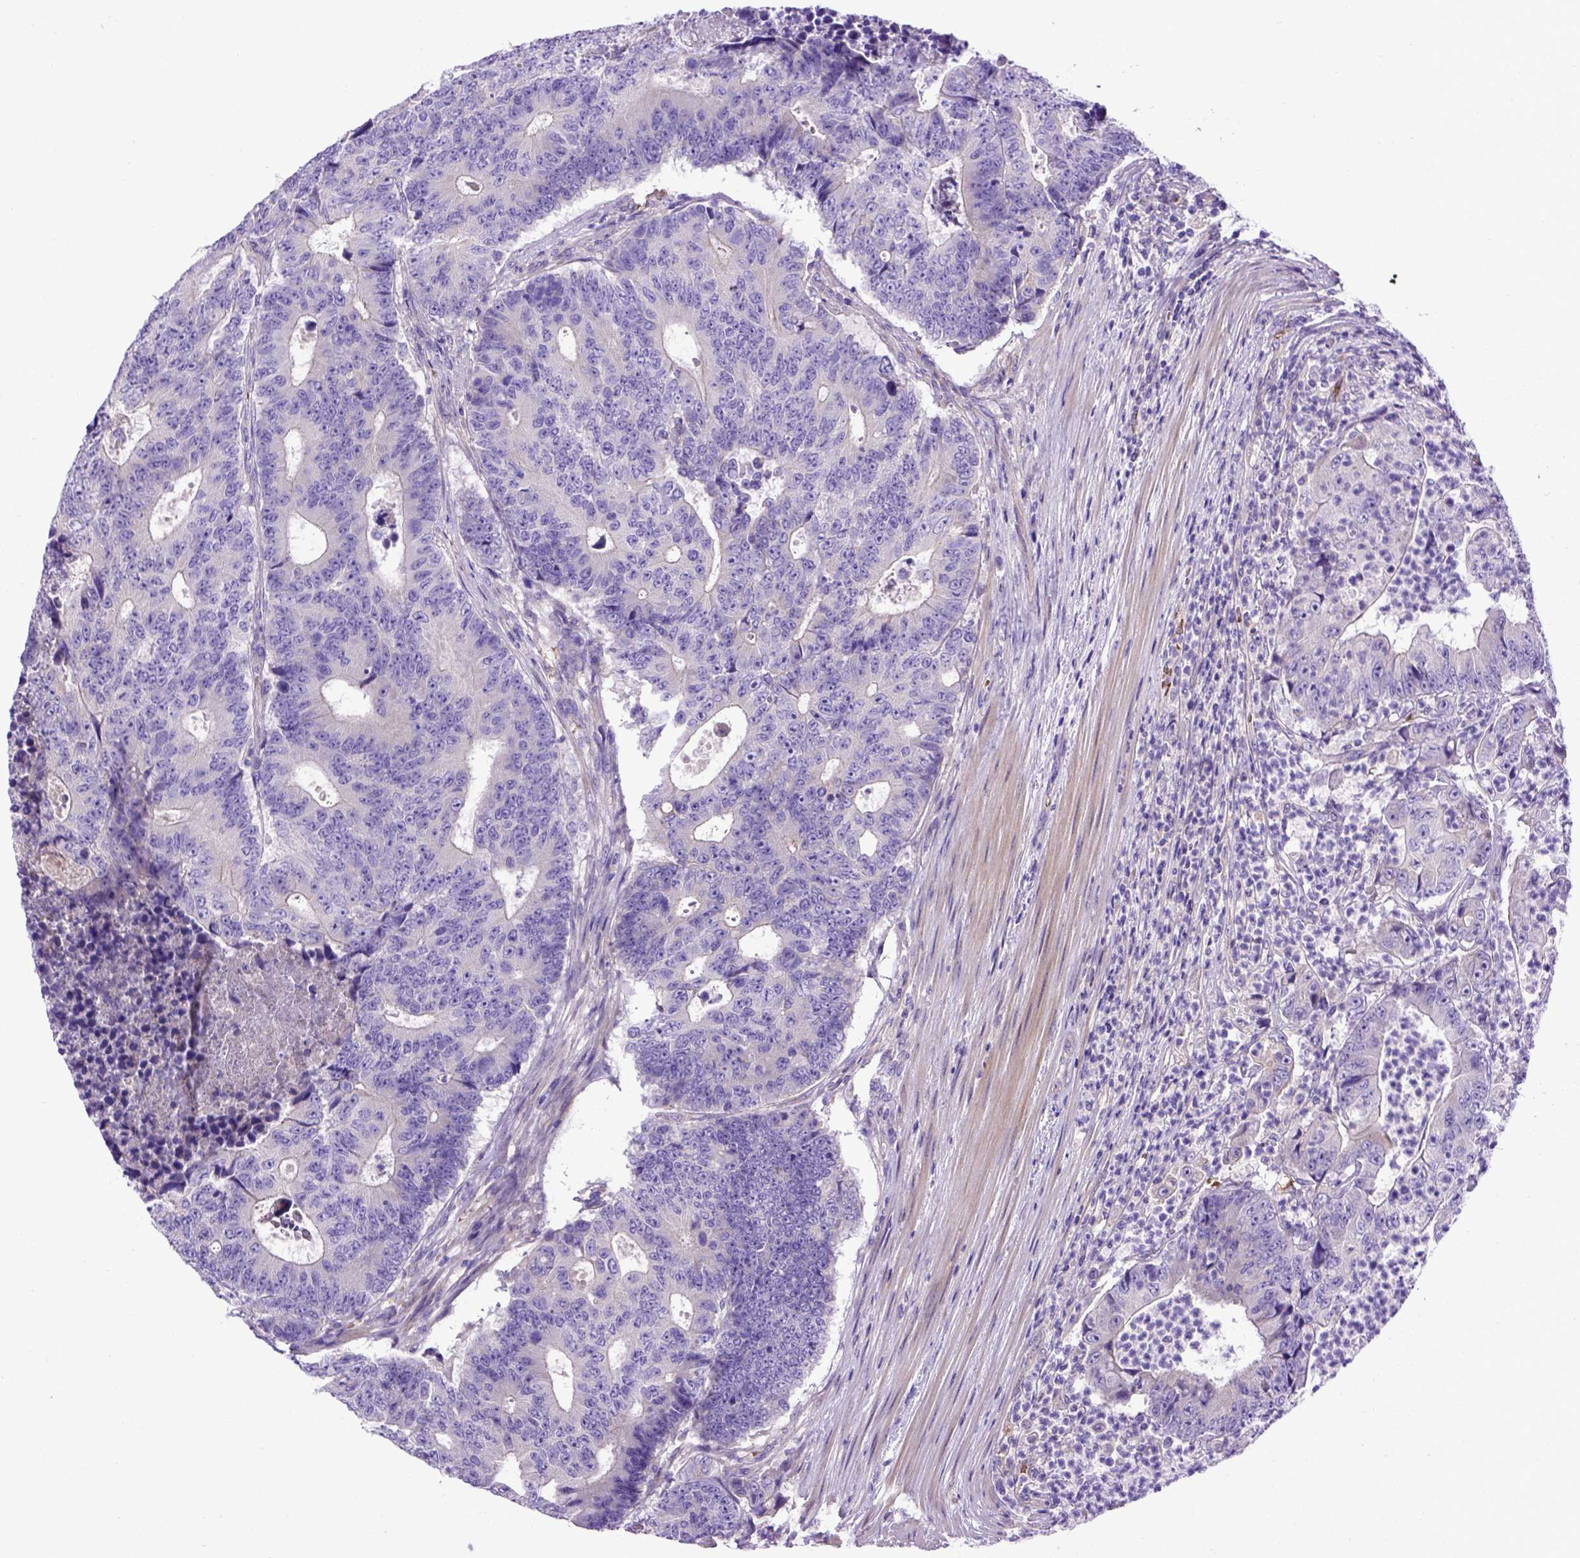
{"staining": {"intensity": "negative", "quantity": "none", "location": "none"}, "tissue": "colorectal cancer", "cell_type": "Tumor cells", "image_type": "cancer", "snomed": [{"axis": "morphology", "description": "Adenocarcinoma, NOS"}, {"axis": "topography", "description": "Colon"}], "caption": "IHC histopathology image of neoplastic tissue: adenocarcinoma (colorectal) stained with DAB (3,3'-diaminobenzidine) shows no significant protein positivity in tumor cells.", "gene": "ADAM12", "patient": {"sex": "female", "age": 48}}